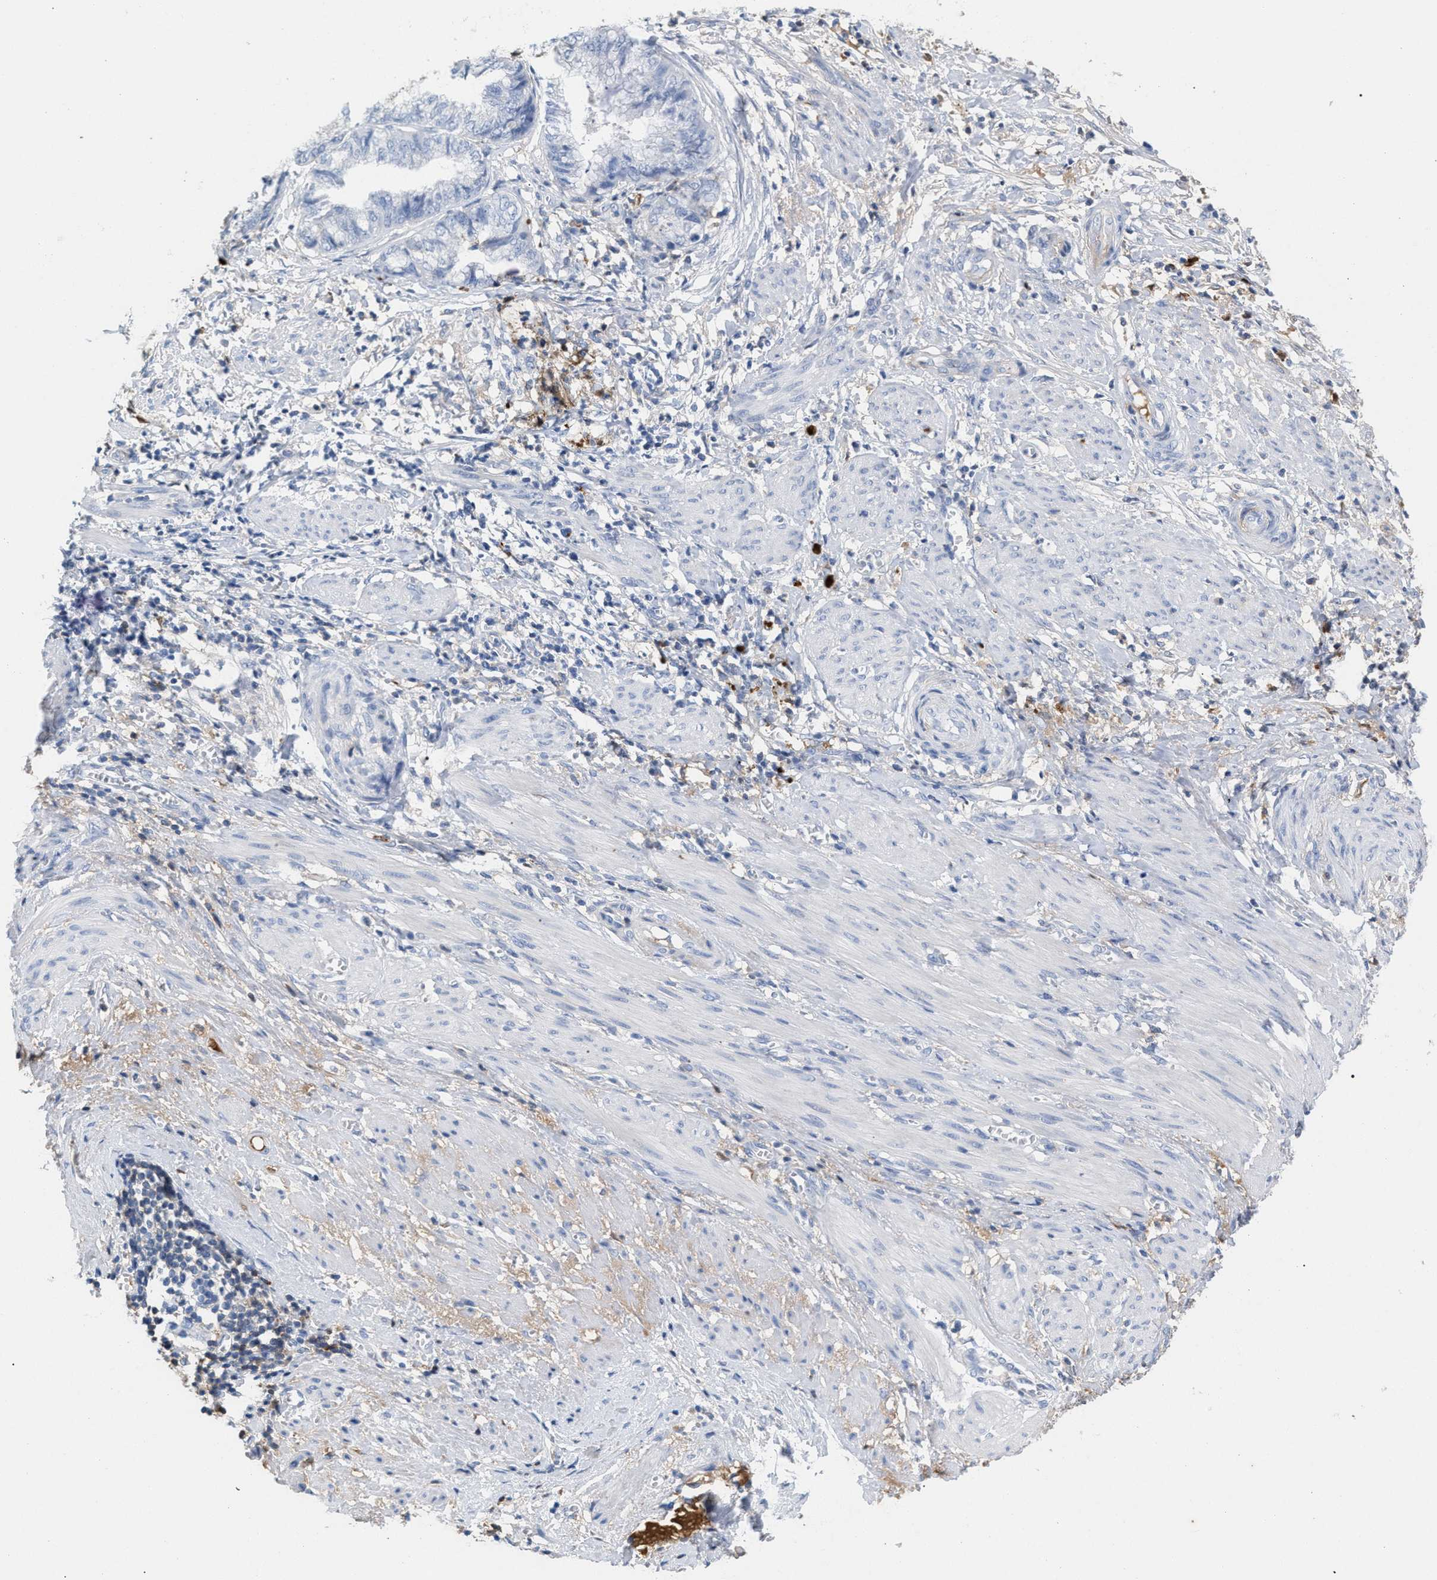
{"staining": {"intensity": "negative", "quantity": "none", "location": "none"}, "tissue": "endometrial cancer", "cell_type": "Tumor cells", "image_type": "cancer", "snomed": [{"axis": "morphology", "description": "Necrosis, NOS"}, {"axis": "morphology", "description": "Adenocarcinoma, NOS"}, {"axis": "topography", "description": "Endometrium"}], "caption": "A micrograph of human endometrial cancer (adenocarcinoma) is negative for staining in tumor cells.", "gene": "APOH", "patient": {"sex": "female", "age": 79}}